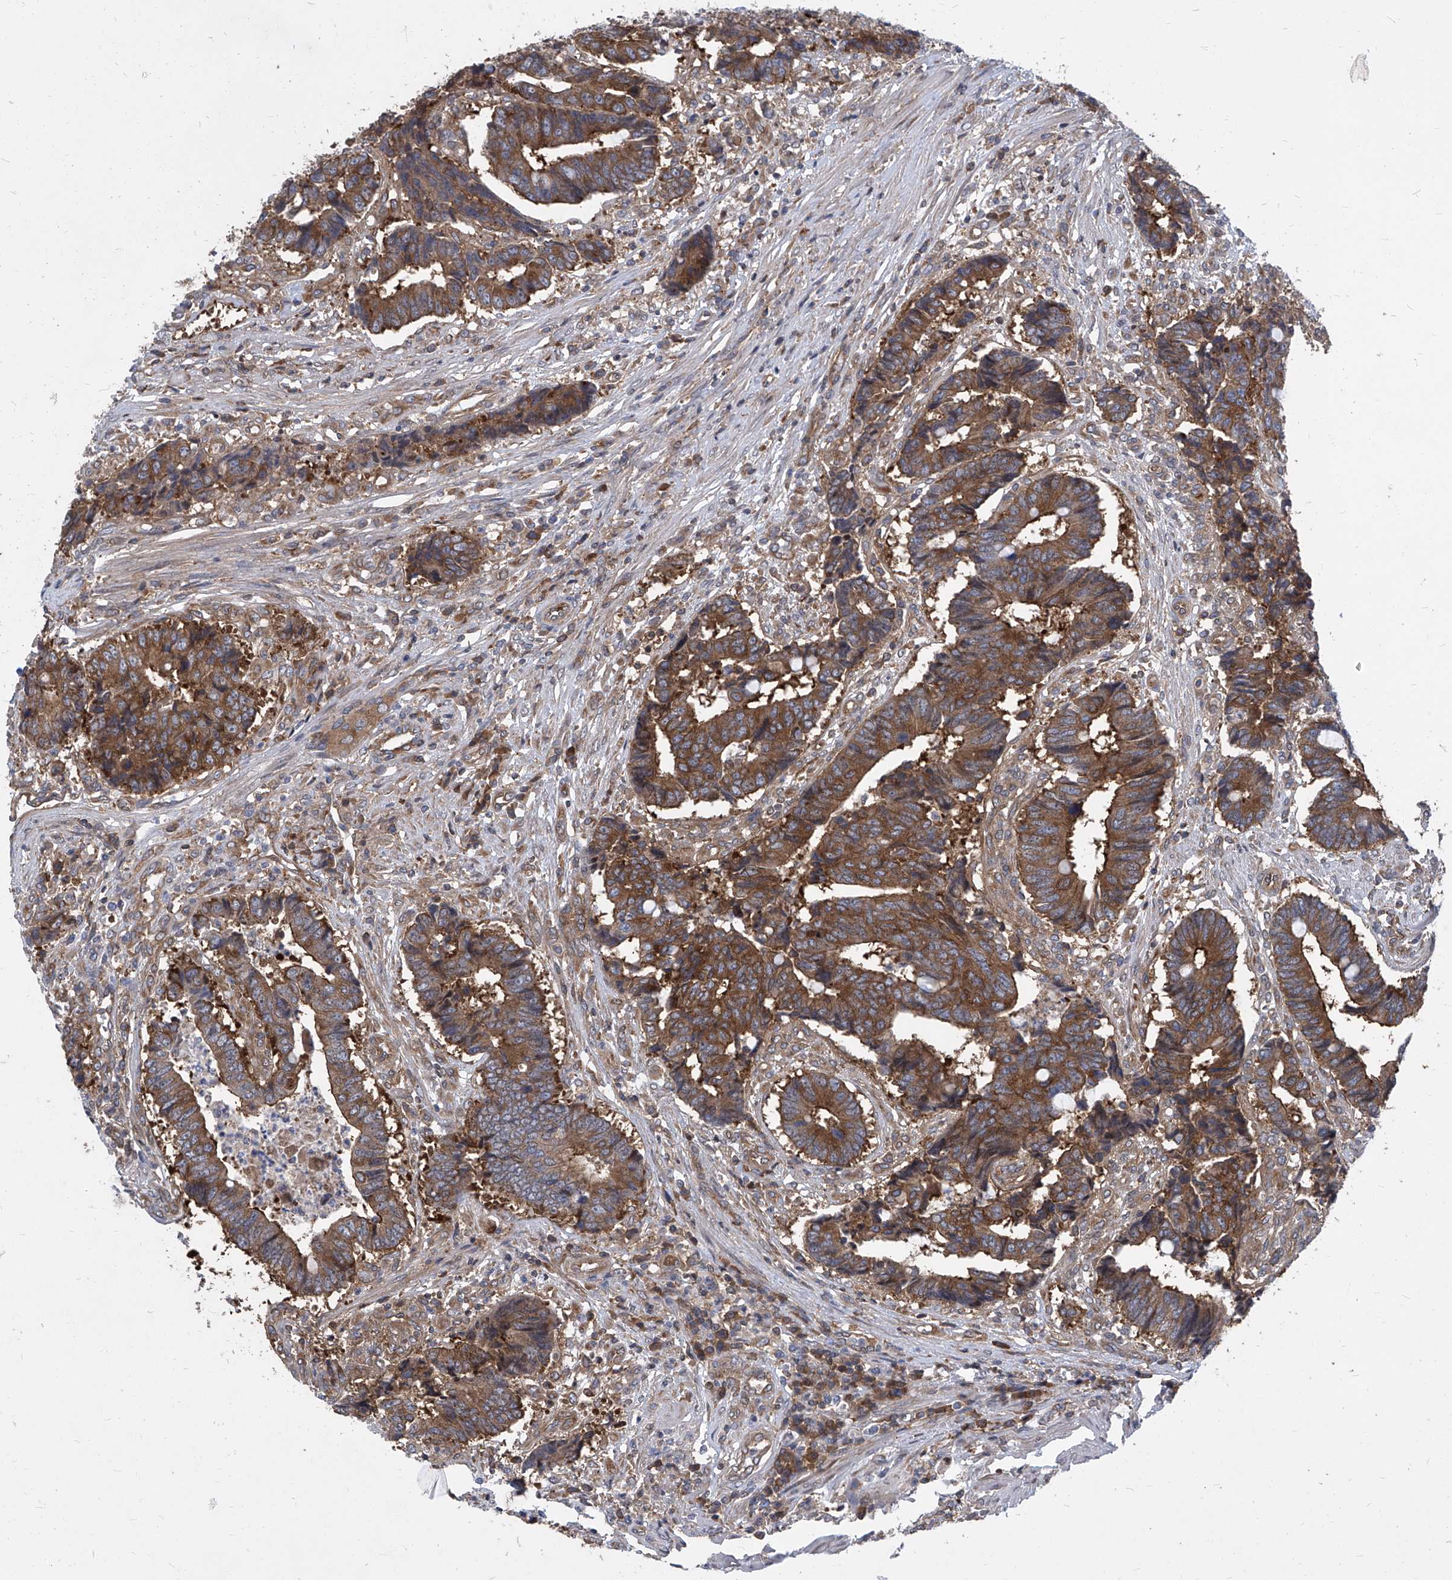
{"staining": {"intensity": "moderate", "quantity": ">75%", "location": "cytoplasmic/membranous"}, "tissue": "colorectal cancer", "cell_type": "Tumor cells", "image_type": "cancer", "snomed": [{"axis": "morphology", "description": "Adenocarcinoma, NOS"}, {"axis": "topography", "description": "Rectum"}], "caption": "A brown stain labels moderate cytoplasmic/membranous staining of a protein in human colorectal cancer tumor cells. Using DAB (3,3'-diaminobenzidine) (brown) and hematoxylin (blue) stains, captured at high magnification using brightfield microscopy.", "gene": "EIF3M", "patient": {"sex": "male", "age": 84}}